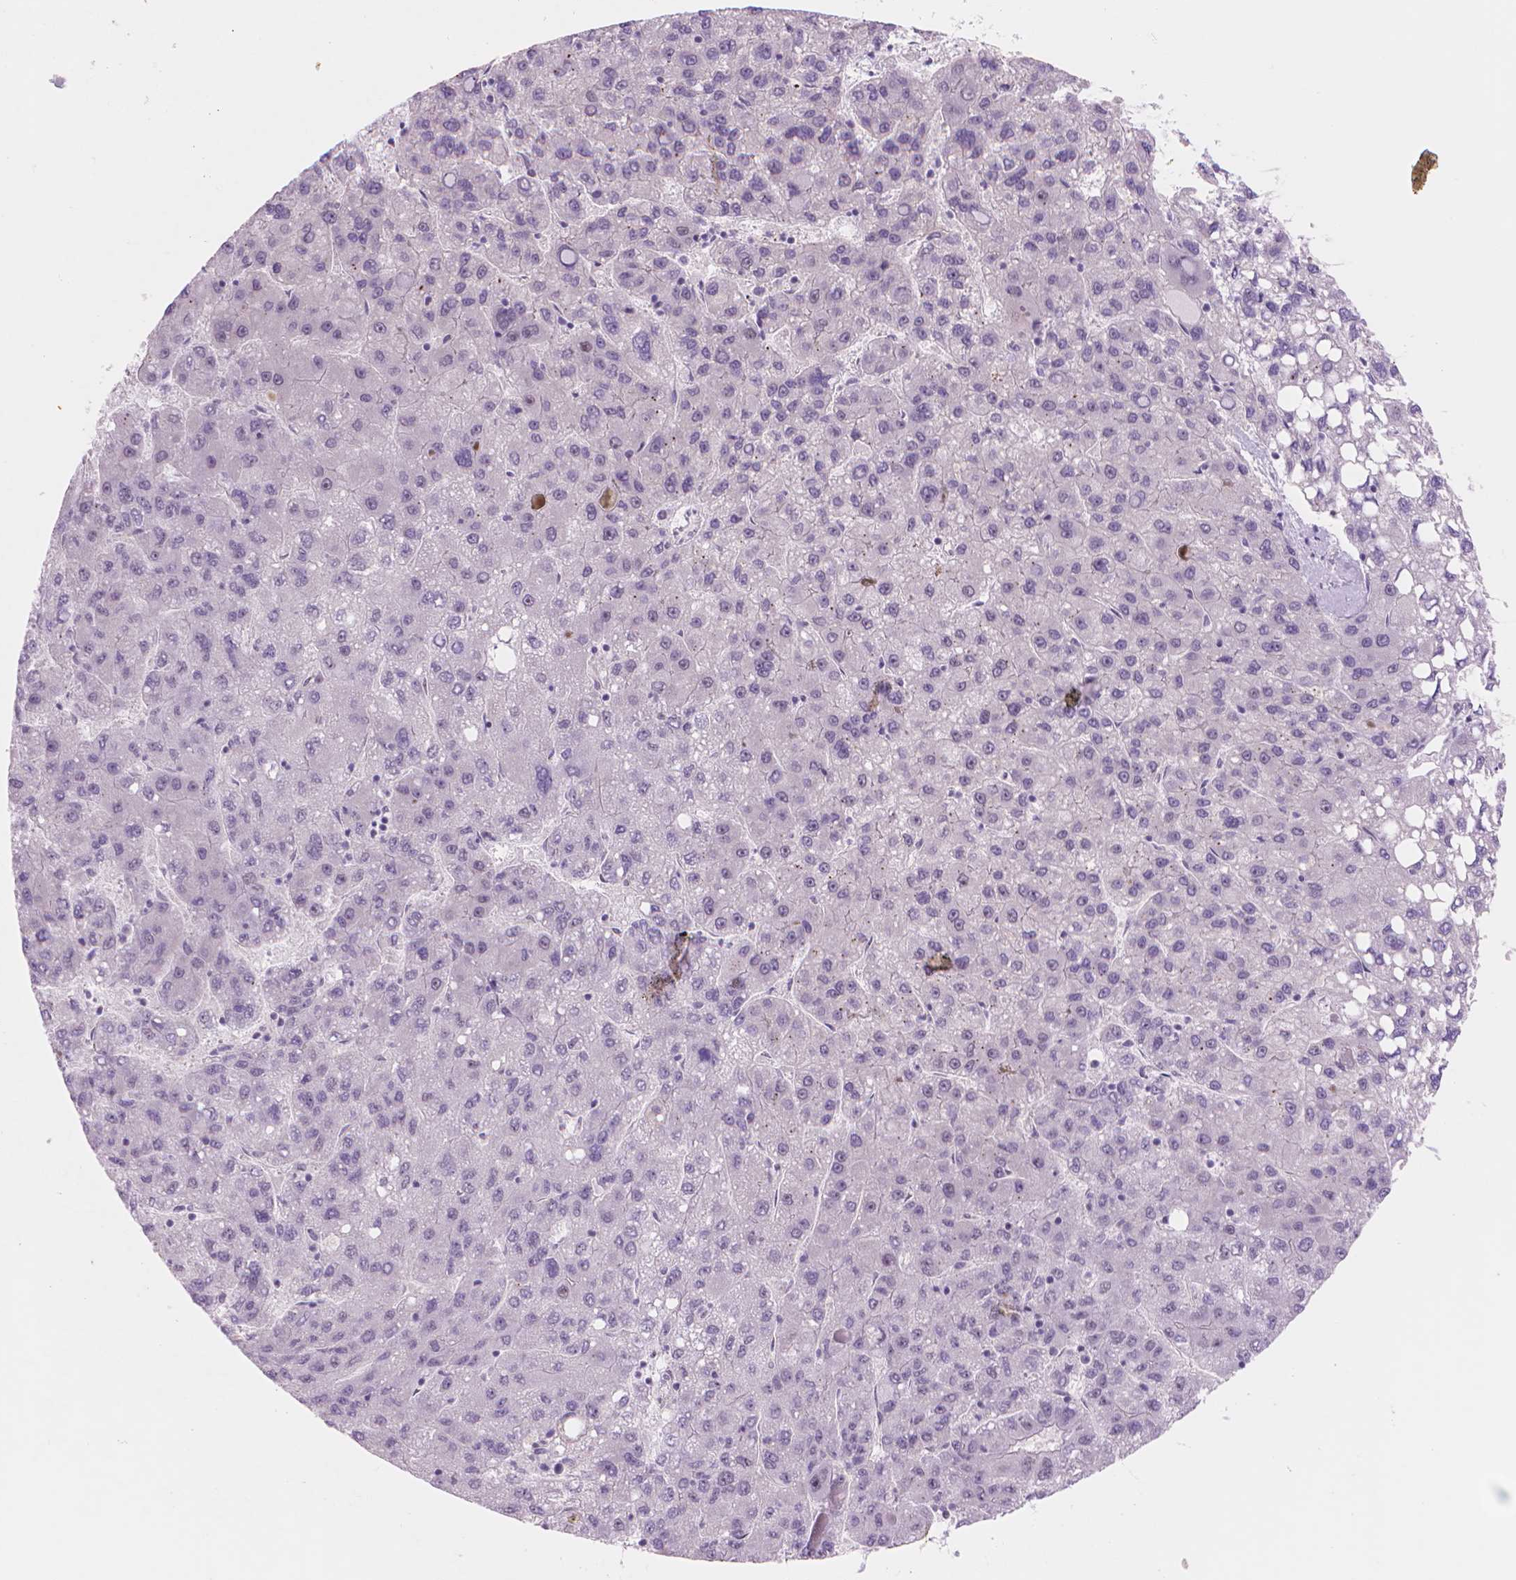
{"staining": {"intensity": "negative", "quantity": "none", "location": "none"}, "tissue": "liver cancer", "cell_type": "Tumor cells", "image_type": "cancer", "snomed": [{"axis": "morphology", "description": "Carcinoma, Hepatocellular, NOS"}, {"axis": "topography", "description": "Liver"}], "caption": "There is no significant positivity in tumor cells of liver cancer (hepatocellular carcinoma).", "gene": "POLR3D", "patient": {"sex": "female", "age": 82}}